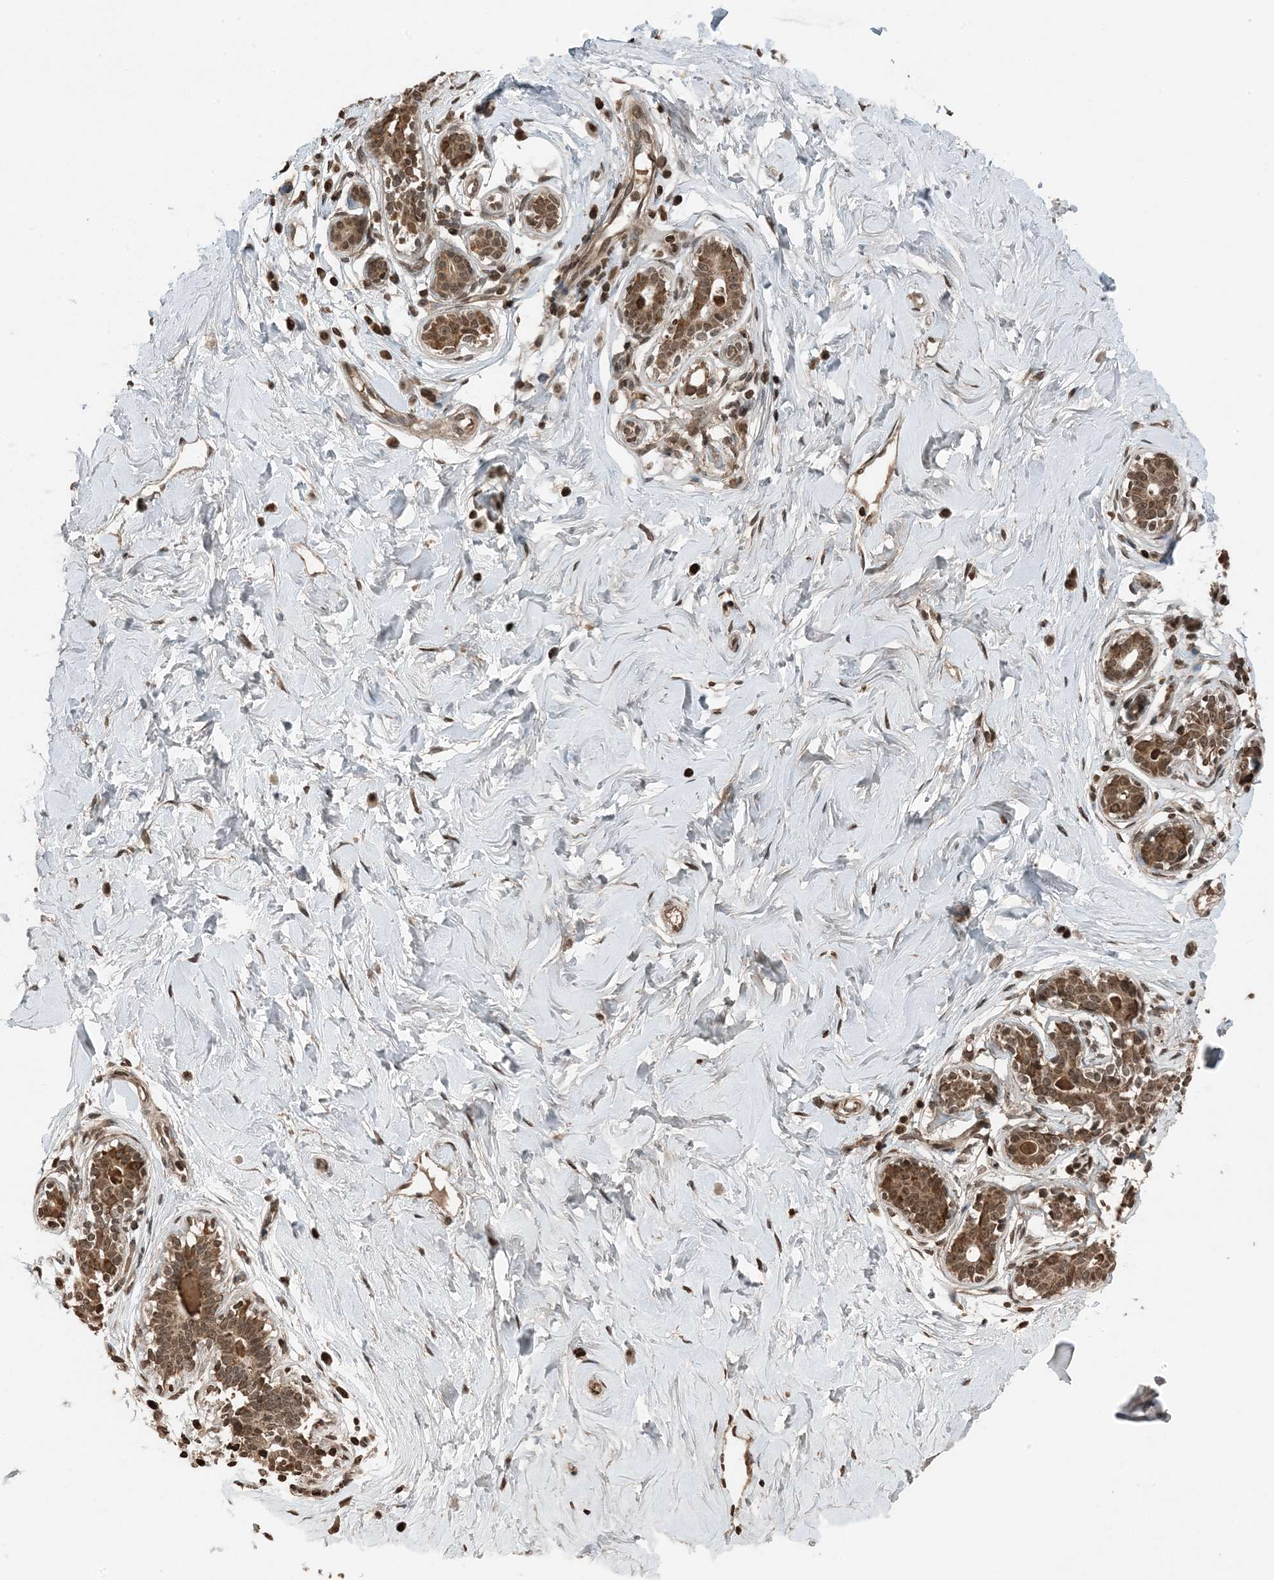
{"staining": {"intensity": "moderate", "quantity": ">75%", "location": "cytoplasmic/membranous,nuclear"}, "tissue": "breast", "cell_type": "Adipocytes", "image_type": "normal", "snomed": [{"axis": "morphology", "description": "Normal tissue, NOS"}, {"axis": "morphology", "description": "Adenoma, NOS"}, {"axis": "topography", "description": "Breast"}], "caption": "About >75% of adipocytes in benign human breast demonstrate moderate cytoplasmic/membranous,nuclear protein staining as visualized by brown immunohistochemical staining.", "gene": "ZFAND2B", "patient": {"sex": "female", "age": 23}}